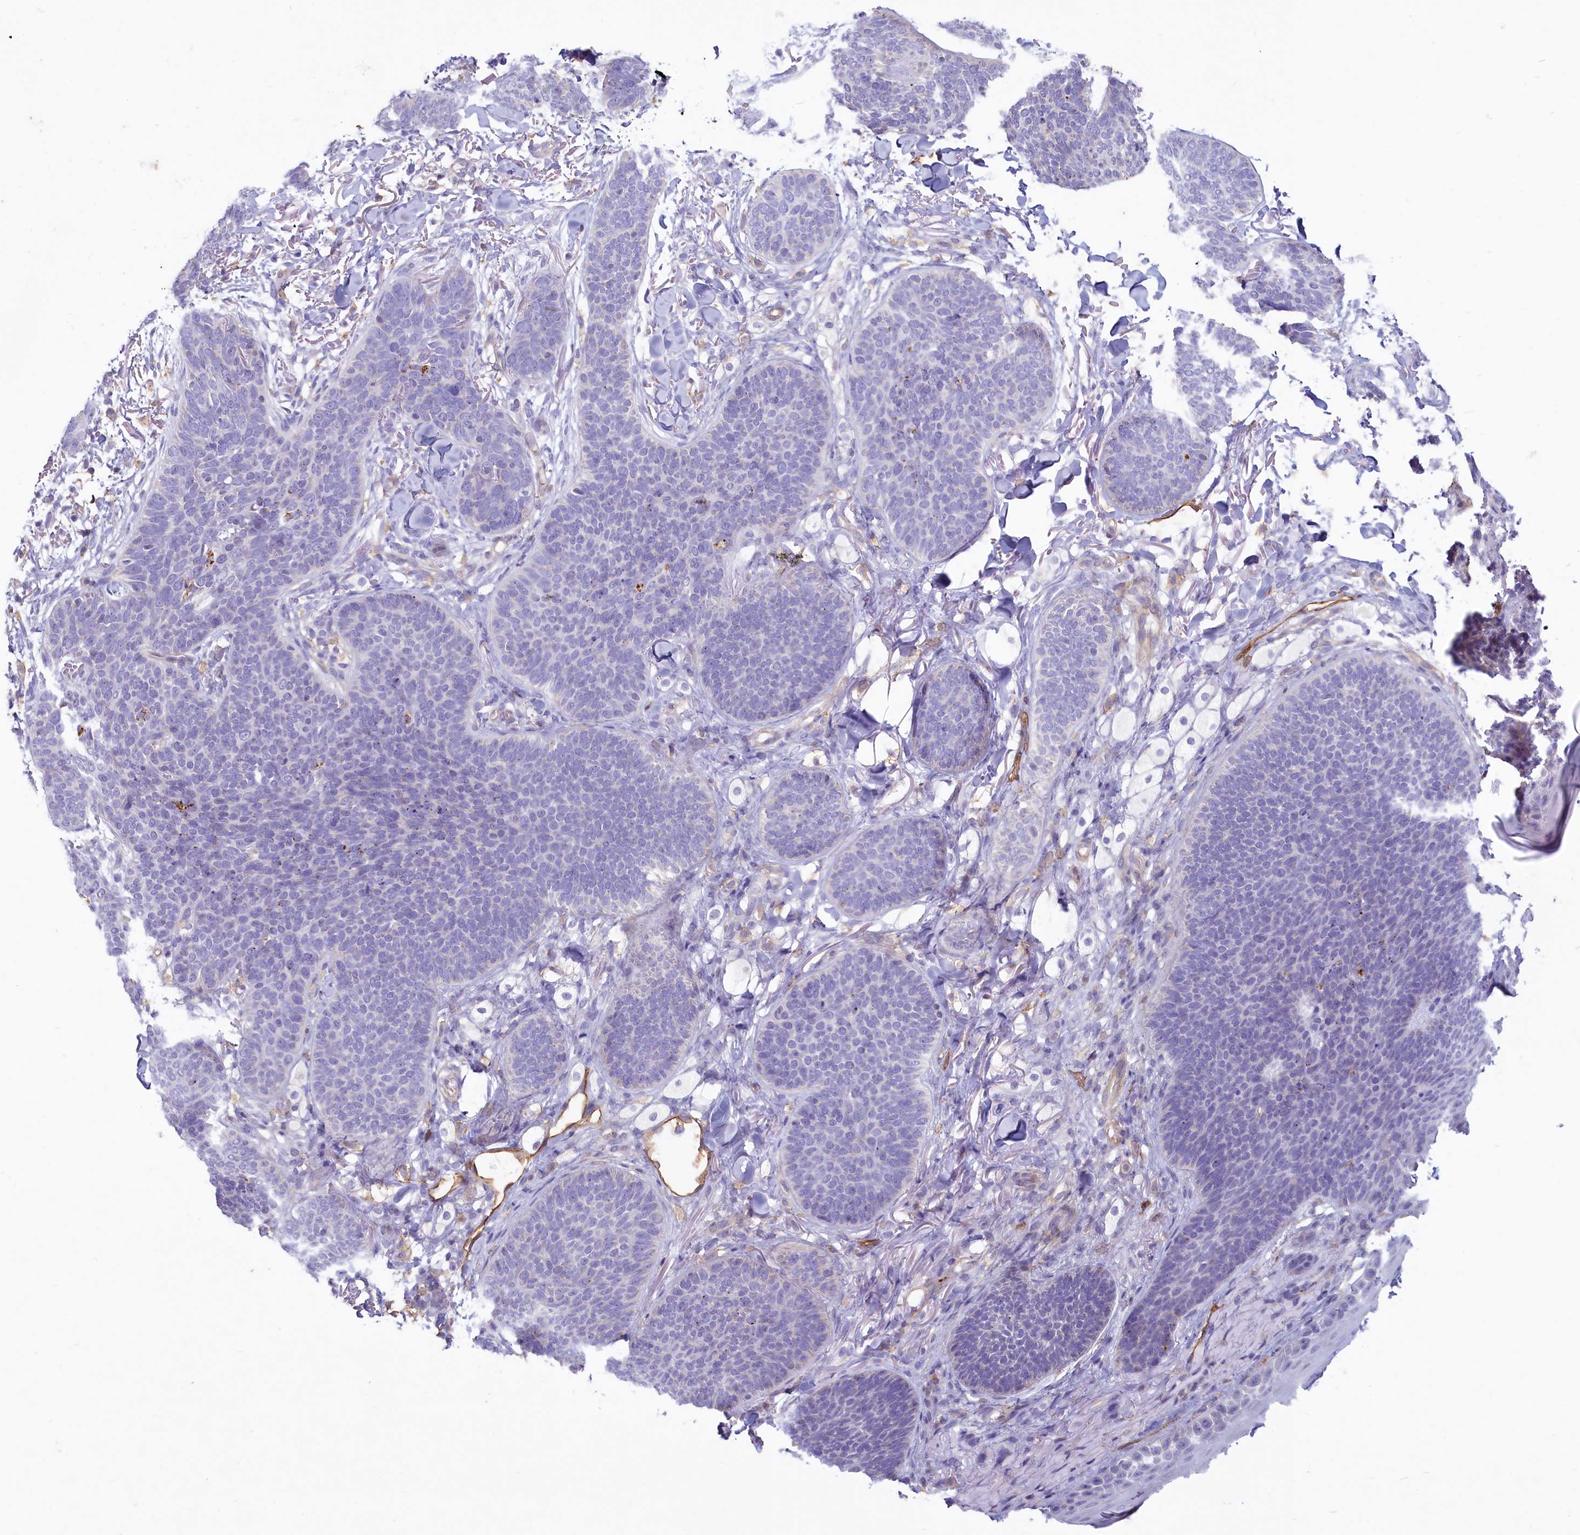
{"staining": {"intensity": "negative", "quantity": "none", "location": "none"}, "tissue": "skin cancer", "cell_type": "Tumor cells", "image_type": "cancer", "snomed": [{"axis": "morphology", "description": "Basal cell carcinoma"}, {"axis": "topography", "description": "Skin"}], "caption": "Image shows no protein positivity in tumor cells of skin cancer tissue.", "gene": "LMOD3", "patient": {"sex": "male", "age": 85}}